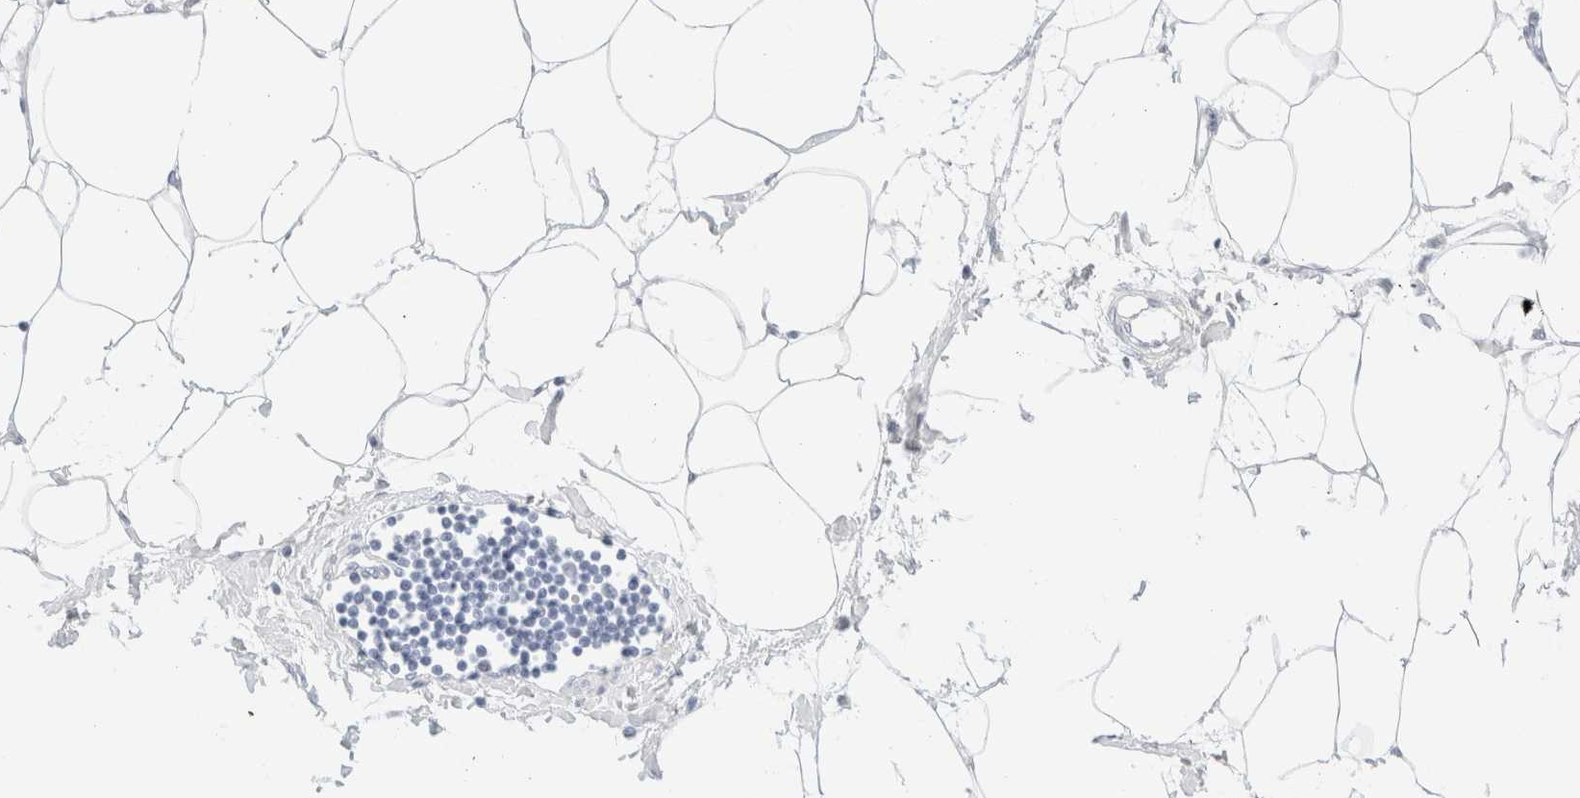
{"staining": {"intensity": "negative", "quantity": "none", "location": "none"}, "tissue": "adipose tissue", "cell_type": "Adipocytes", "image_type": "normal", "snomed": [{"axis": "morphology", "description": "Normal tissue, NOS"}, {"axis": "morphology", "description": "Adenocarcinoma, NOS"}, {"axis": "topography", "description": "Colon"}, {"axis": "topography", "description": "Peripheral nerve tissue"}], "caption": "This is an IHC photomicrograph of normal human adipose tissue. There is no staining in adipocytes.", "gene": "KRT15", "patient": {"sex": "male", "age": 14}}